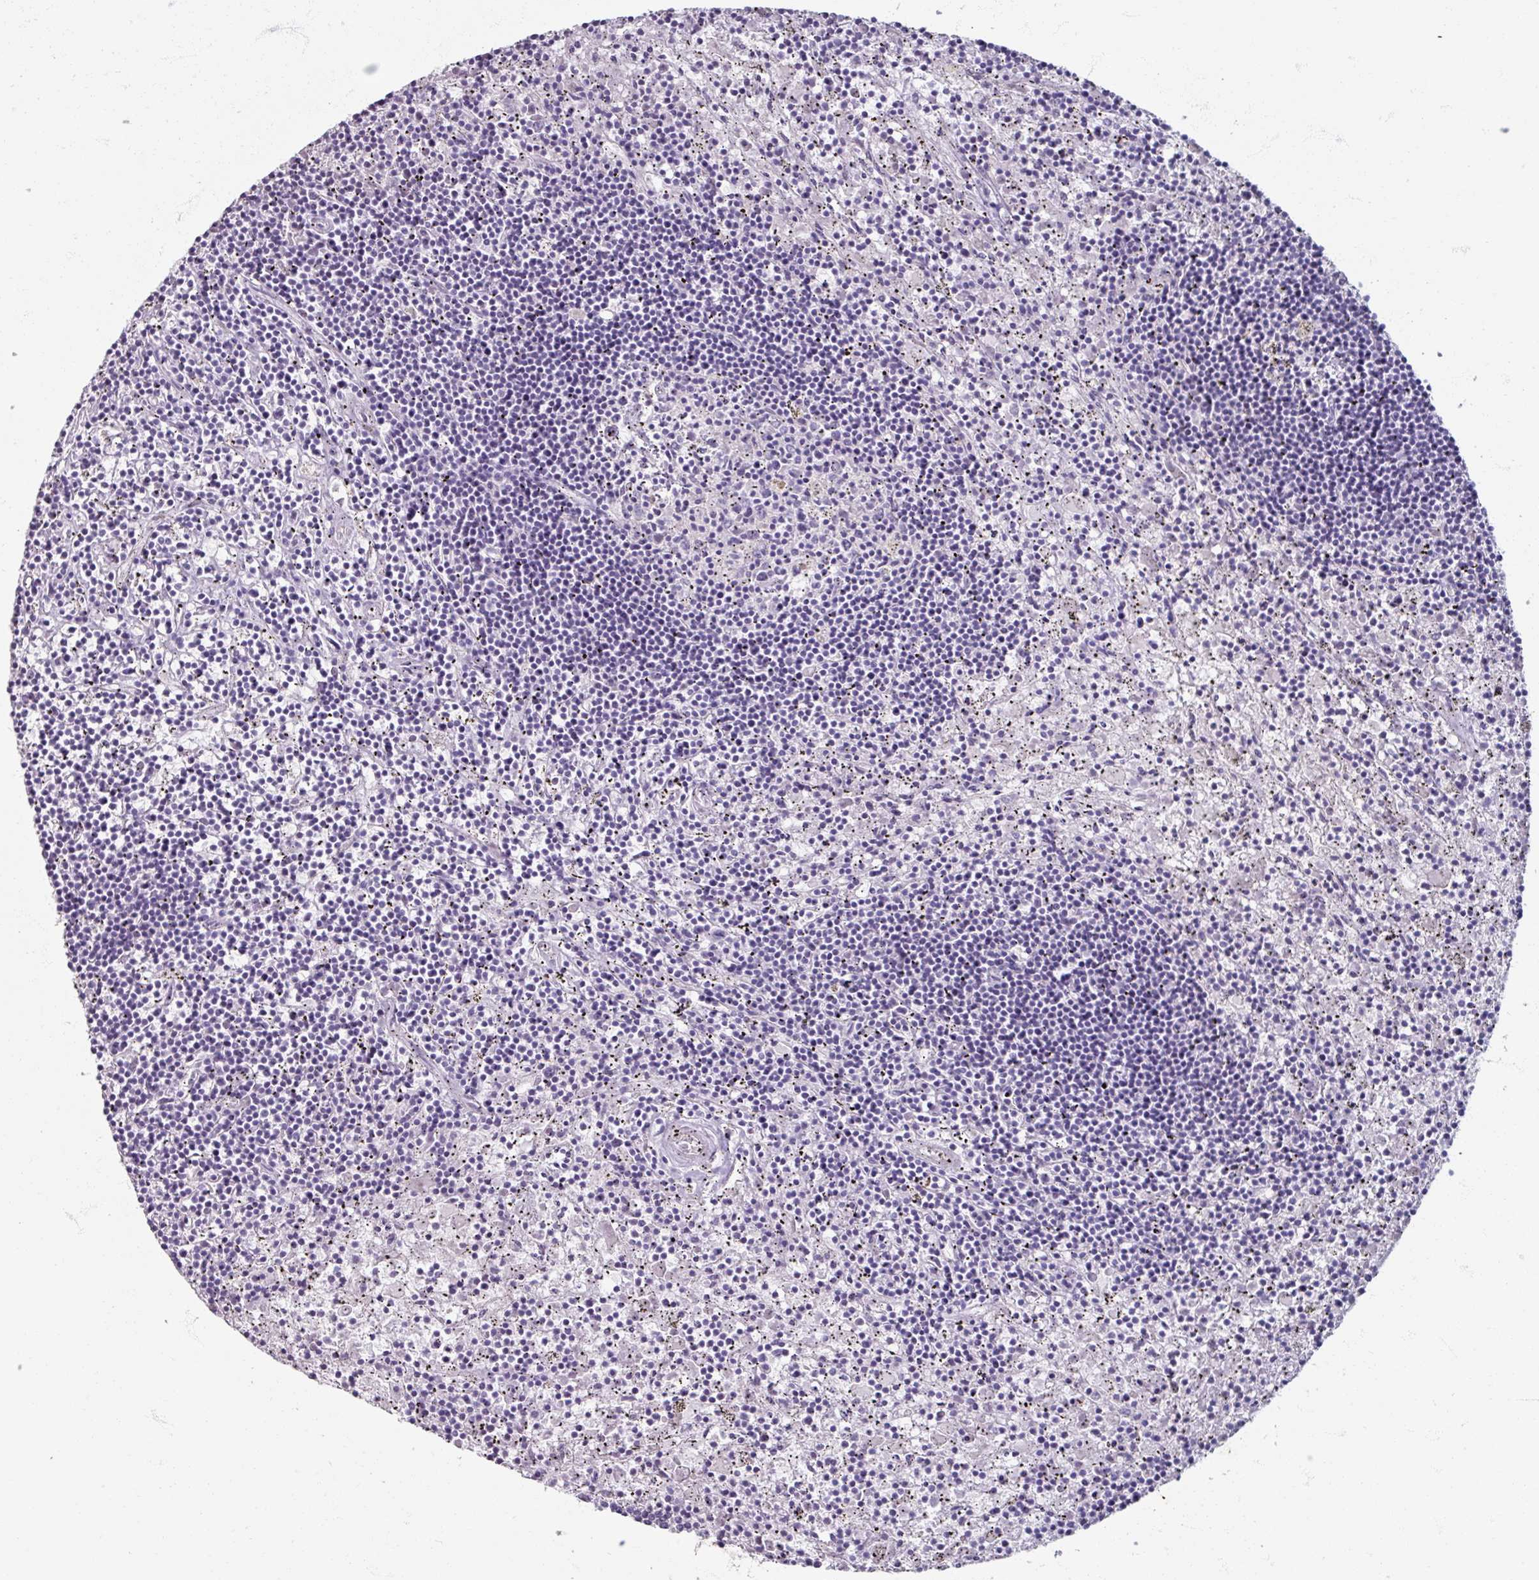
{"staining": {"intensity": "negative", "quantity": "none", "location": "none"}, "tissue": "lymphoma", "cell_type": "Tumor cells", "image_type": "cancer", "snomed": [{"axis": "morphology", "description": "Malignant lymphoma, non-Hodgkin's type, Low grade"}, {"axis": "topography", "description": "Spleen"}], "caption": "The immunohistochemistry (IHC) photomicrograph has no significant expression in tumor cells of lymphoma tissue.", "gene": "TG", "patient": {"sex": "male", "age": 76}}